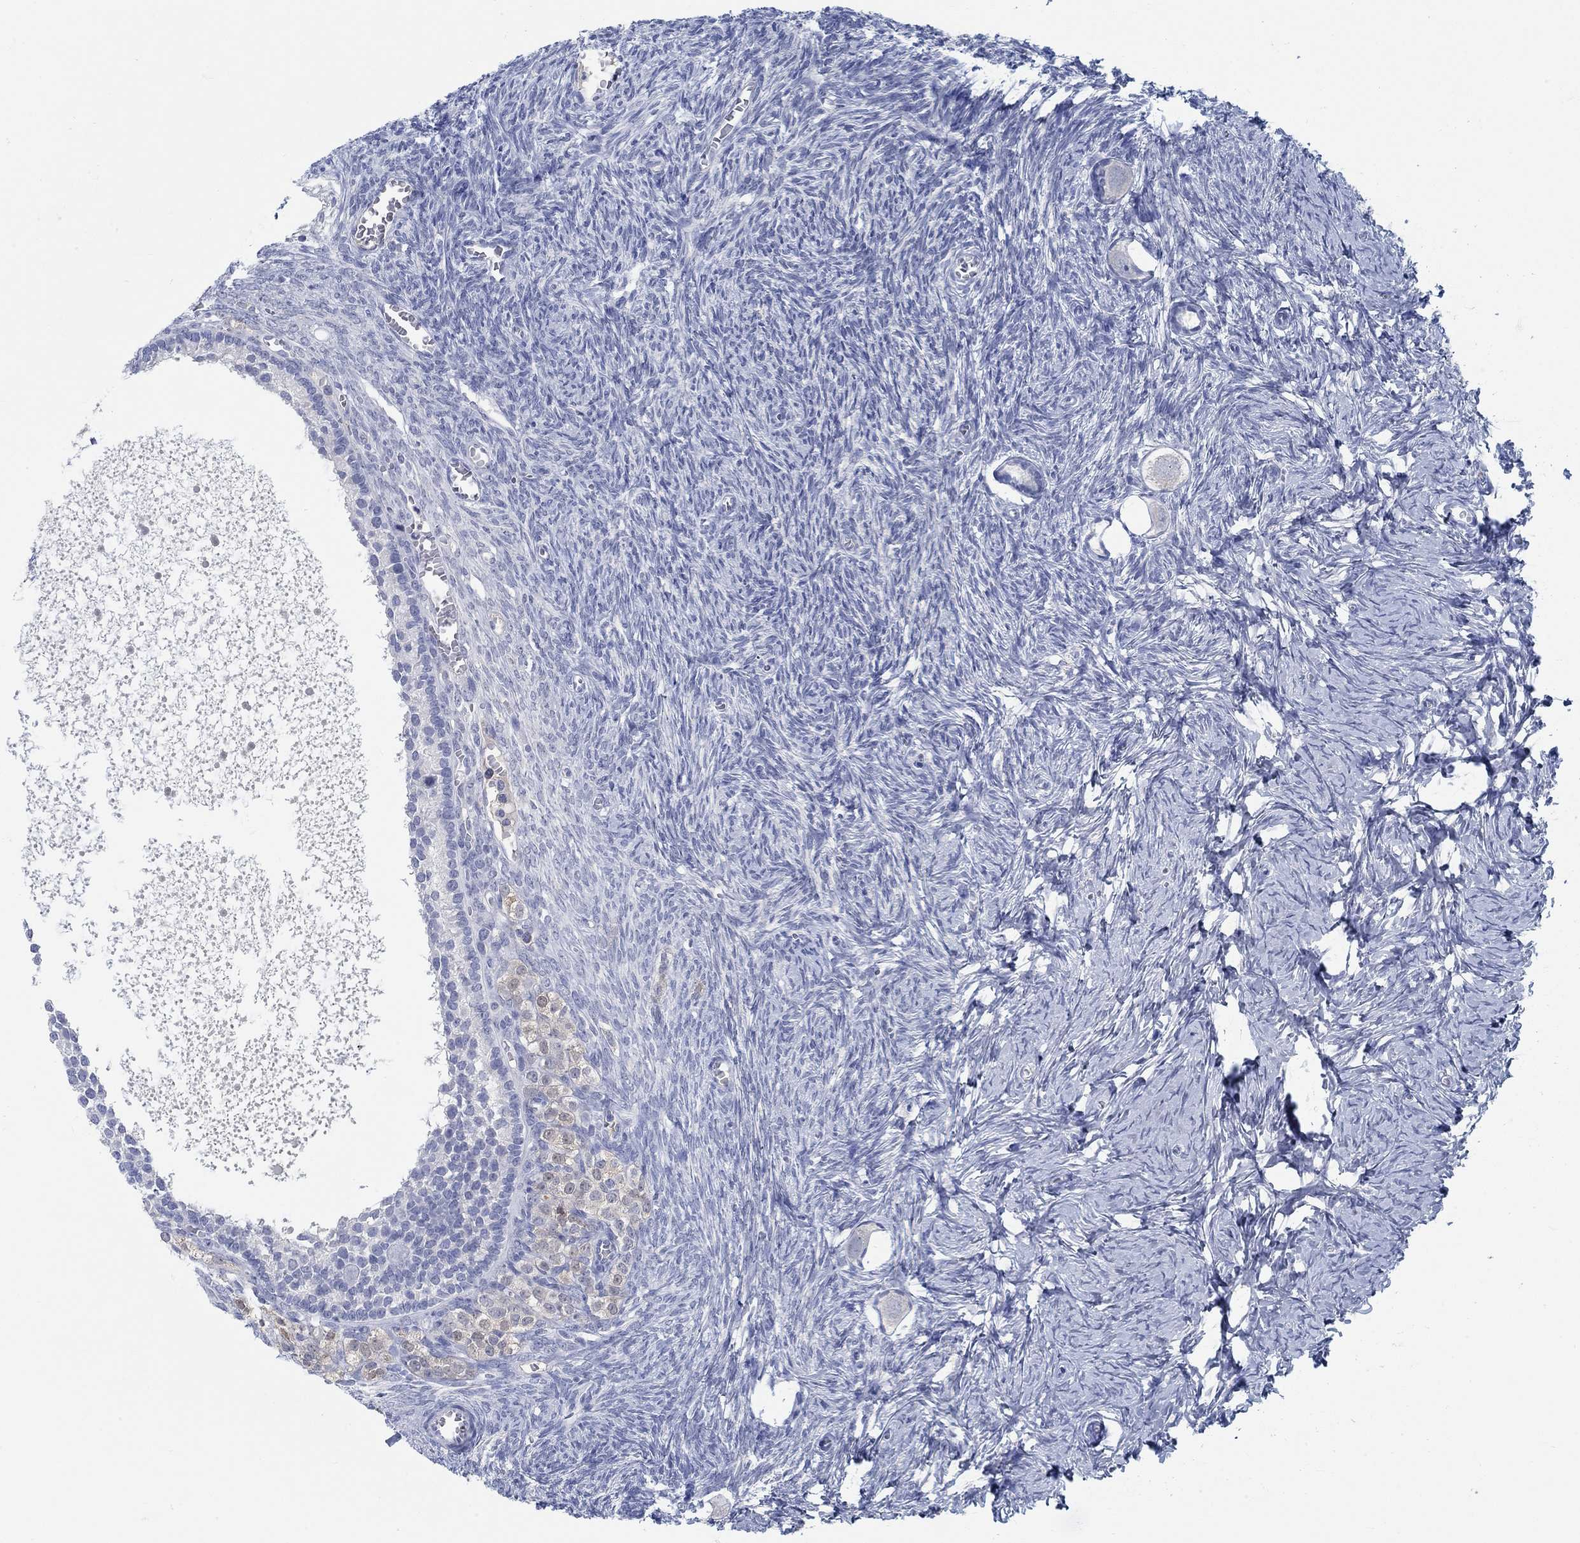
{"staining": {"intensity": "negative", "quantity": "none", "location": "none"}, "tissue": "ovary", "cell_type": "Follicle cells", "image_type": "normal", "snomed": [{"axis": "morphology", "description": "Normal tissue, NOS"}, {"axis": "topography", "description": "Ovary"}], "caption": "This is a image of immunohistochemistry (IHC) staining of unremarkable ovary, which shows no staining in follicle cells.", "gene": "TEKT4", "patient": {"sex": "female", "age": 27}}